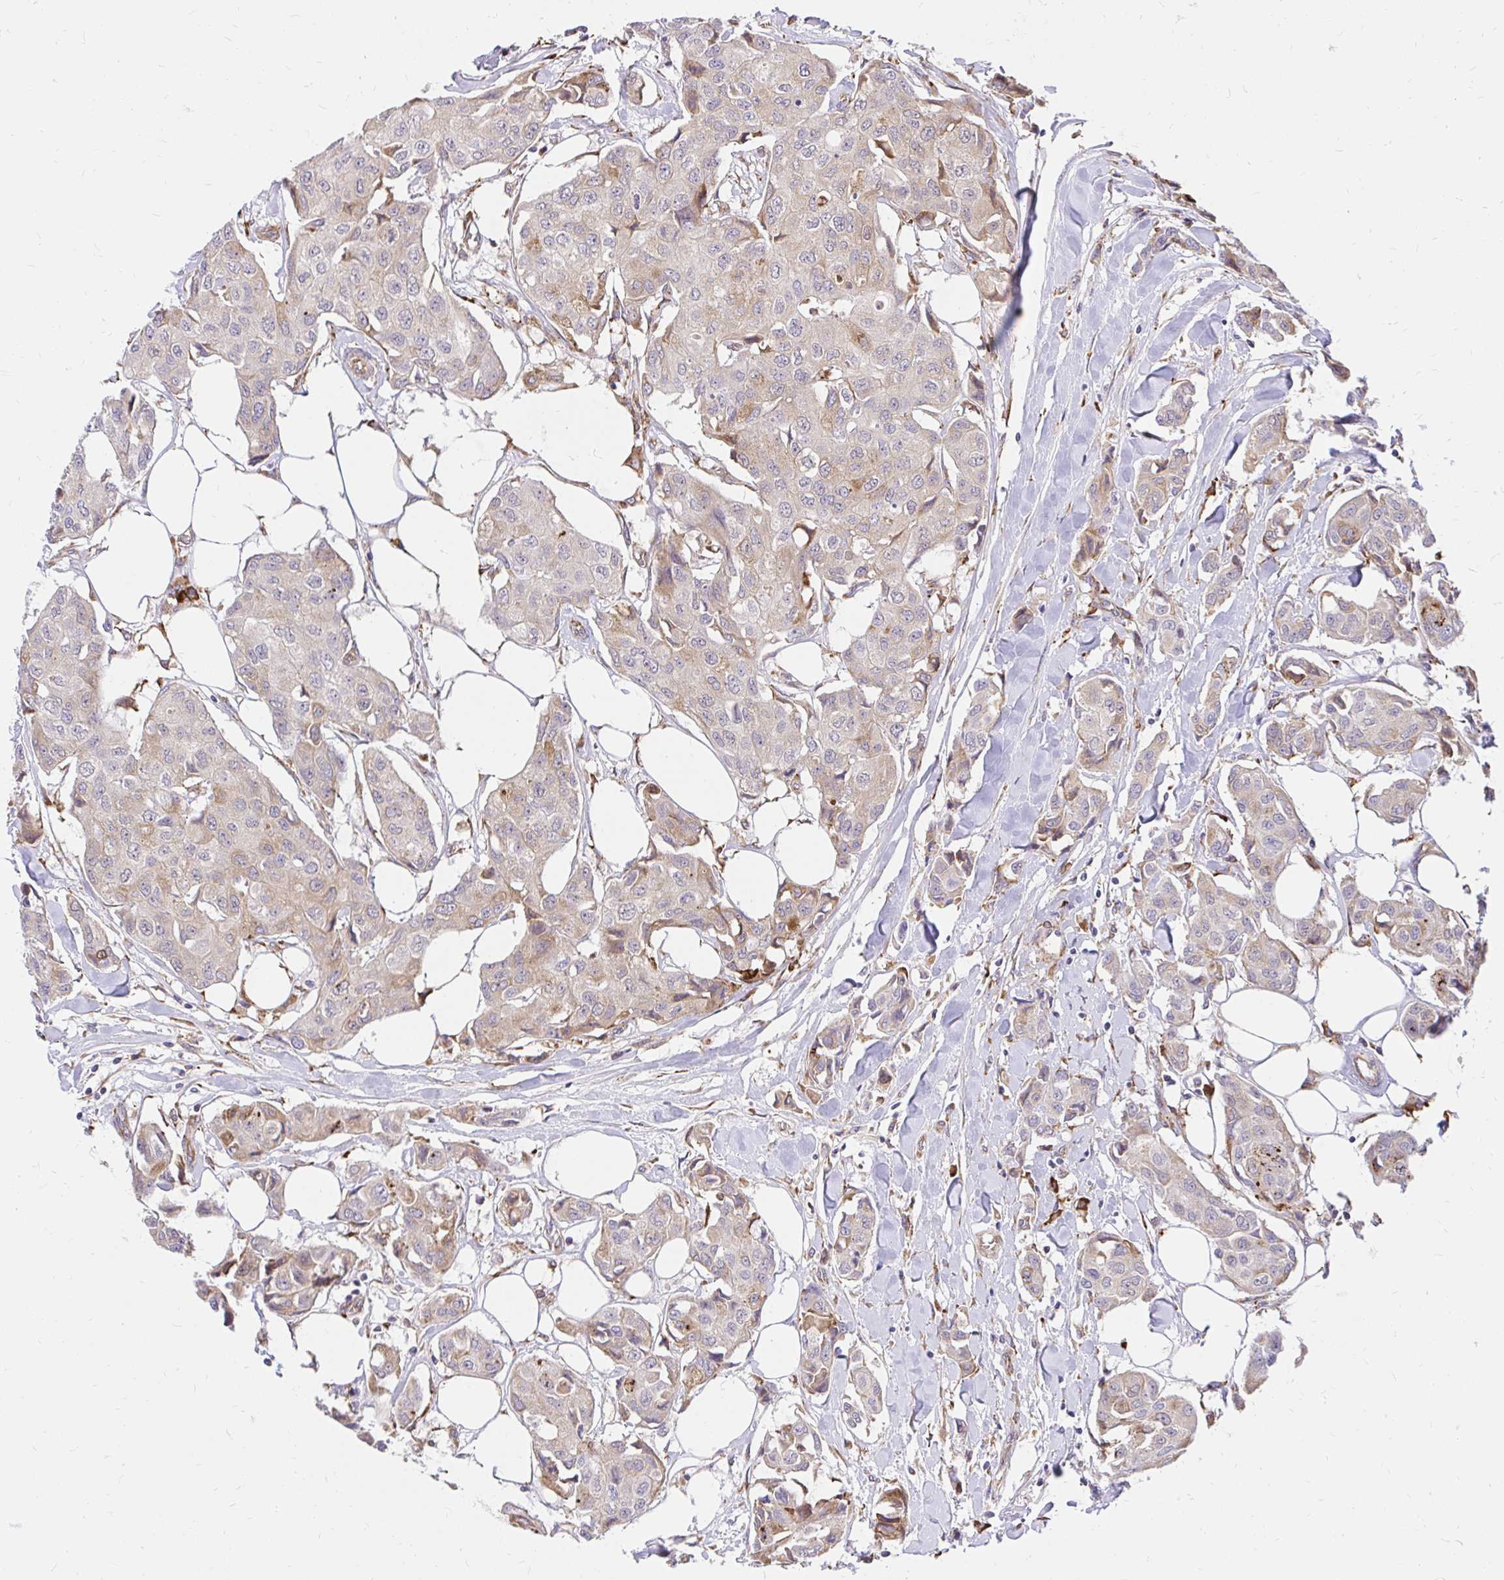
{"staining": {"intensity": "weak", "quantity": "25%-75%", "location": "cytoplasmic/membranous"}, "tissue": "breast cancer", "cell_type": "Tumor cells", "image_type": "cancer", "snomed": [{"axis": "morphology", "description": "Duct carcinoma"}, {"axis": "topography", "description": "Breast"}, {"axis": "topography", "description": "Lymph node"}], "caption": "Weak cytoplasmic/membranous protein expression is seen in about 25%-75% of tumor cells in breast cancer (invasive ductal carcinoma).", "gene": "NAALAD2", "patient": {"sex": "female", "age": 80}}